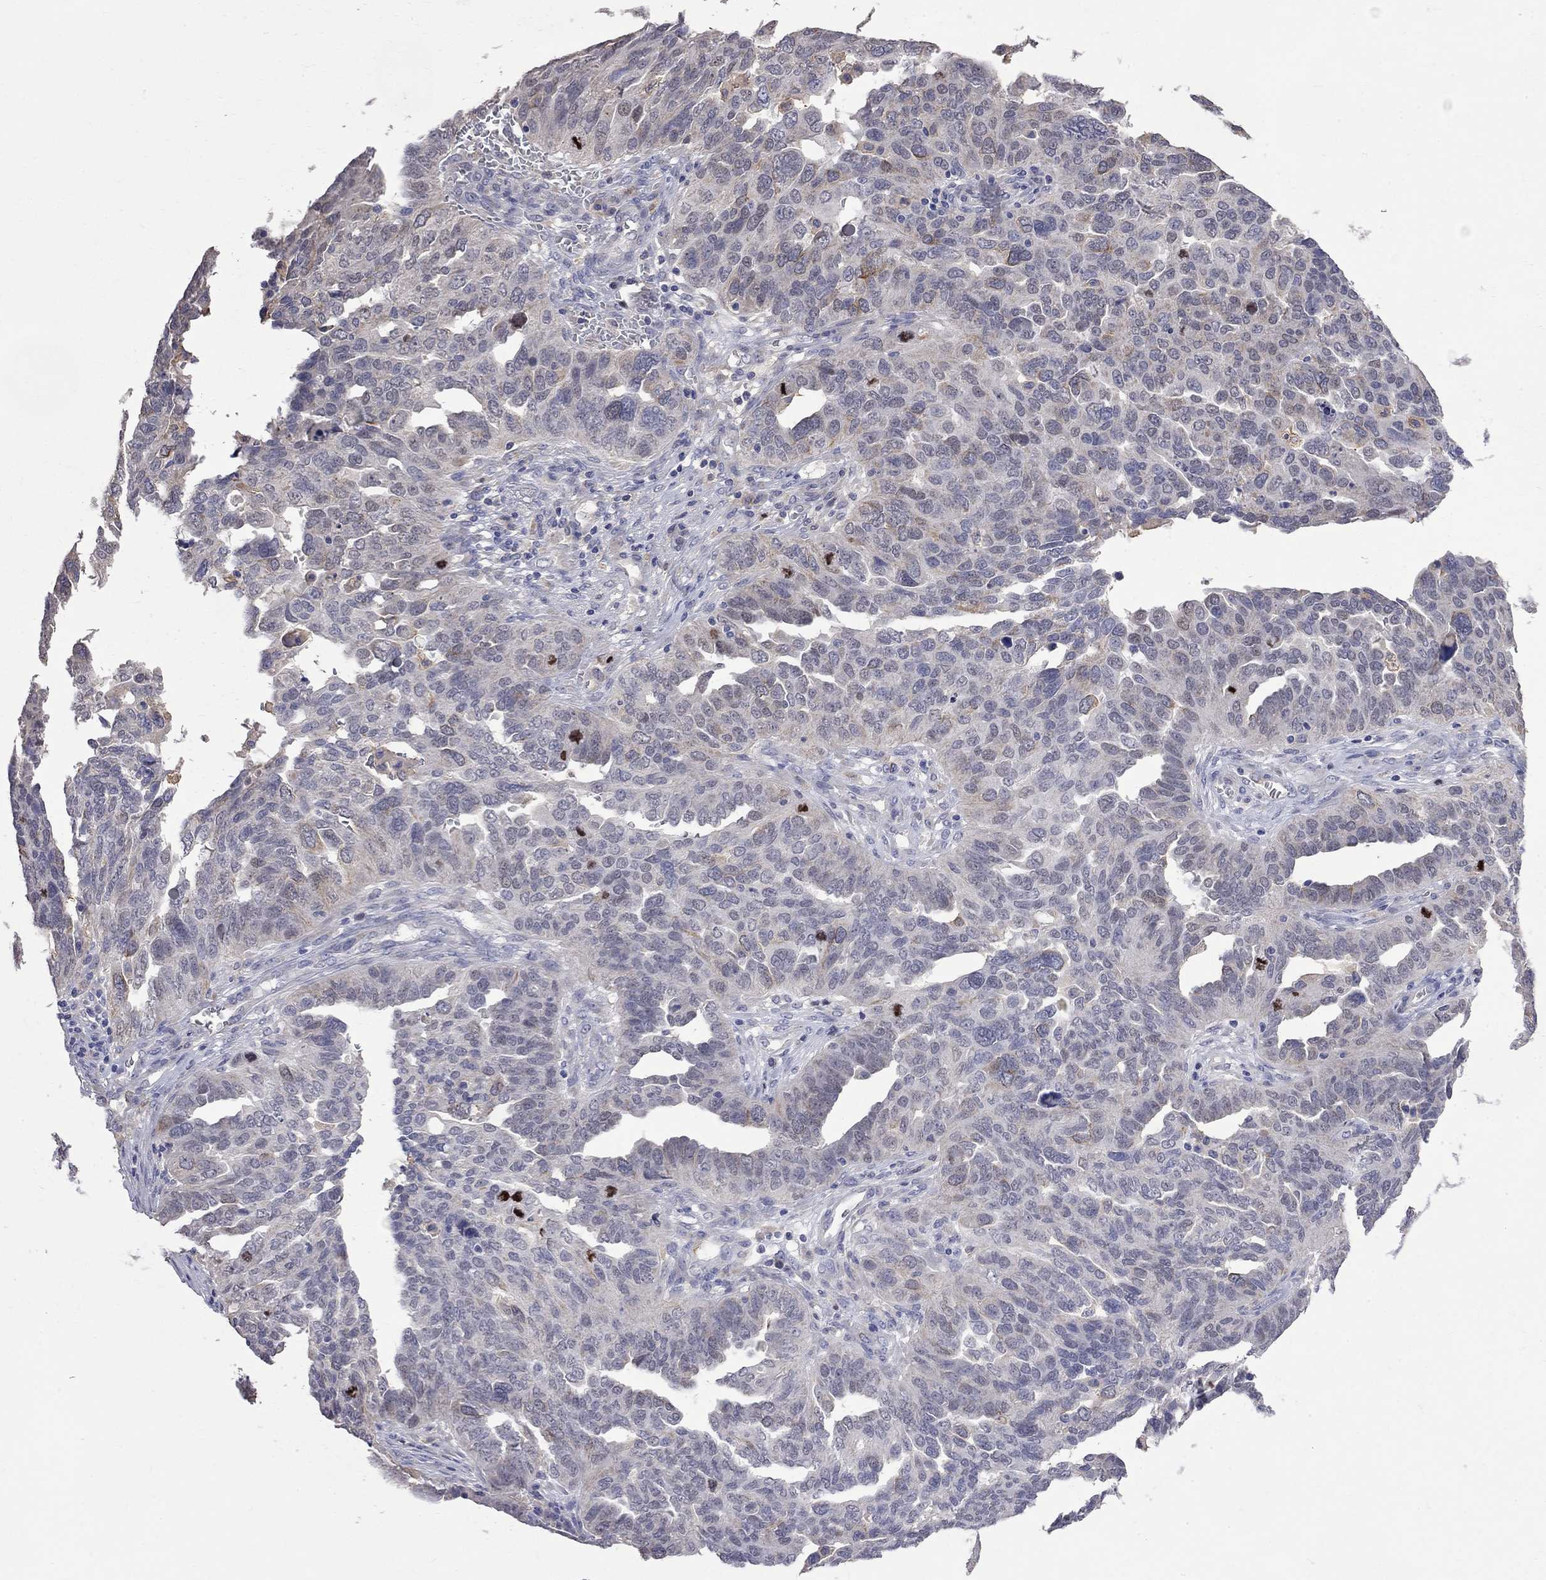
{"staining": {"intensity": "weak", "quantity": "<25%", "location": "cytoplasmic/membranous"}, "tissue": "ovarian cancer", "cell_type": "Tumor cells", "image_type": "cancer", "snomed": [{"axis": "morphology", "description": "Carcinoma, endometroid"}, {"axis": "topography", "description": "Soft tissue"}, {"axis": "topography", "description": "Ovary"}], "caption": "Histopathology image shows no protein staining in tumor cells of ovarian cancer (endometroid carcinoma) tissue. Brightfield microscopy of immunohistochemistry stained with DAB (brown) and hematoxylin (blue), captured at high magnification.", "gene": "CKAP2", "patient": {"sex": "female", "age": 52}}